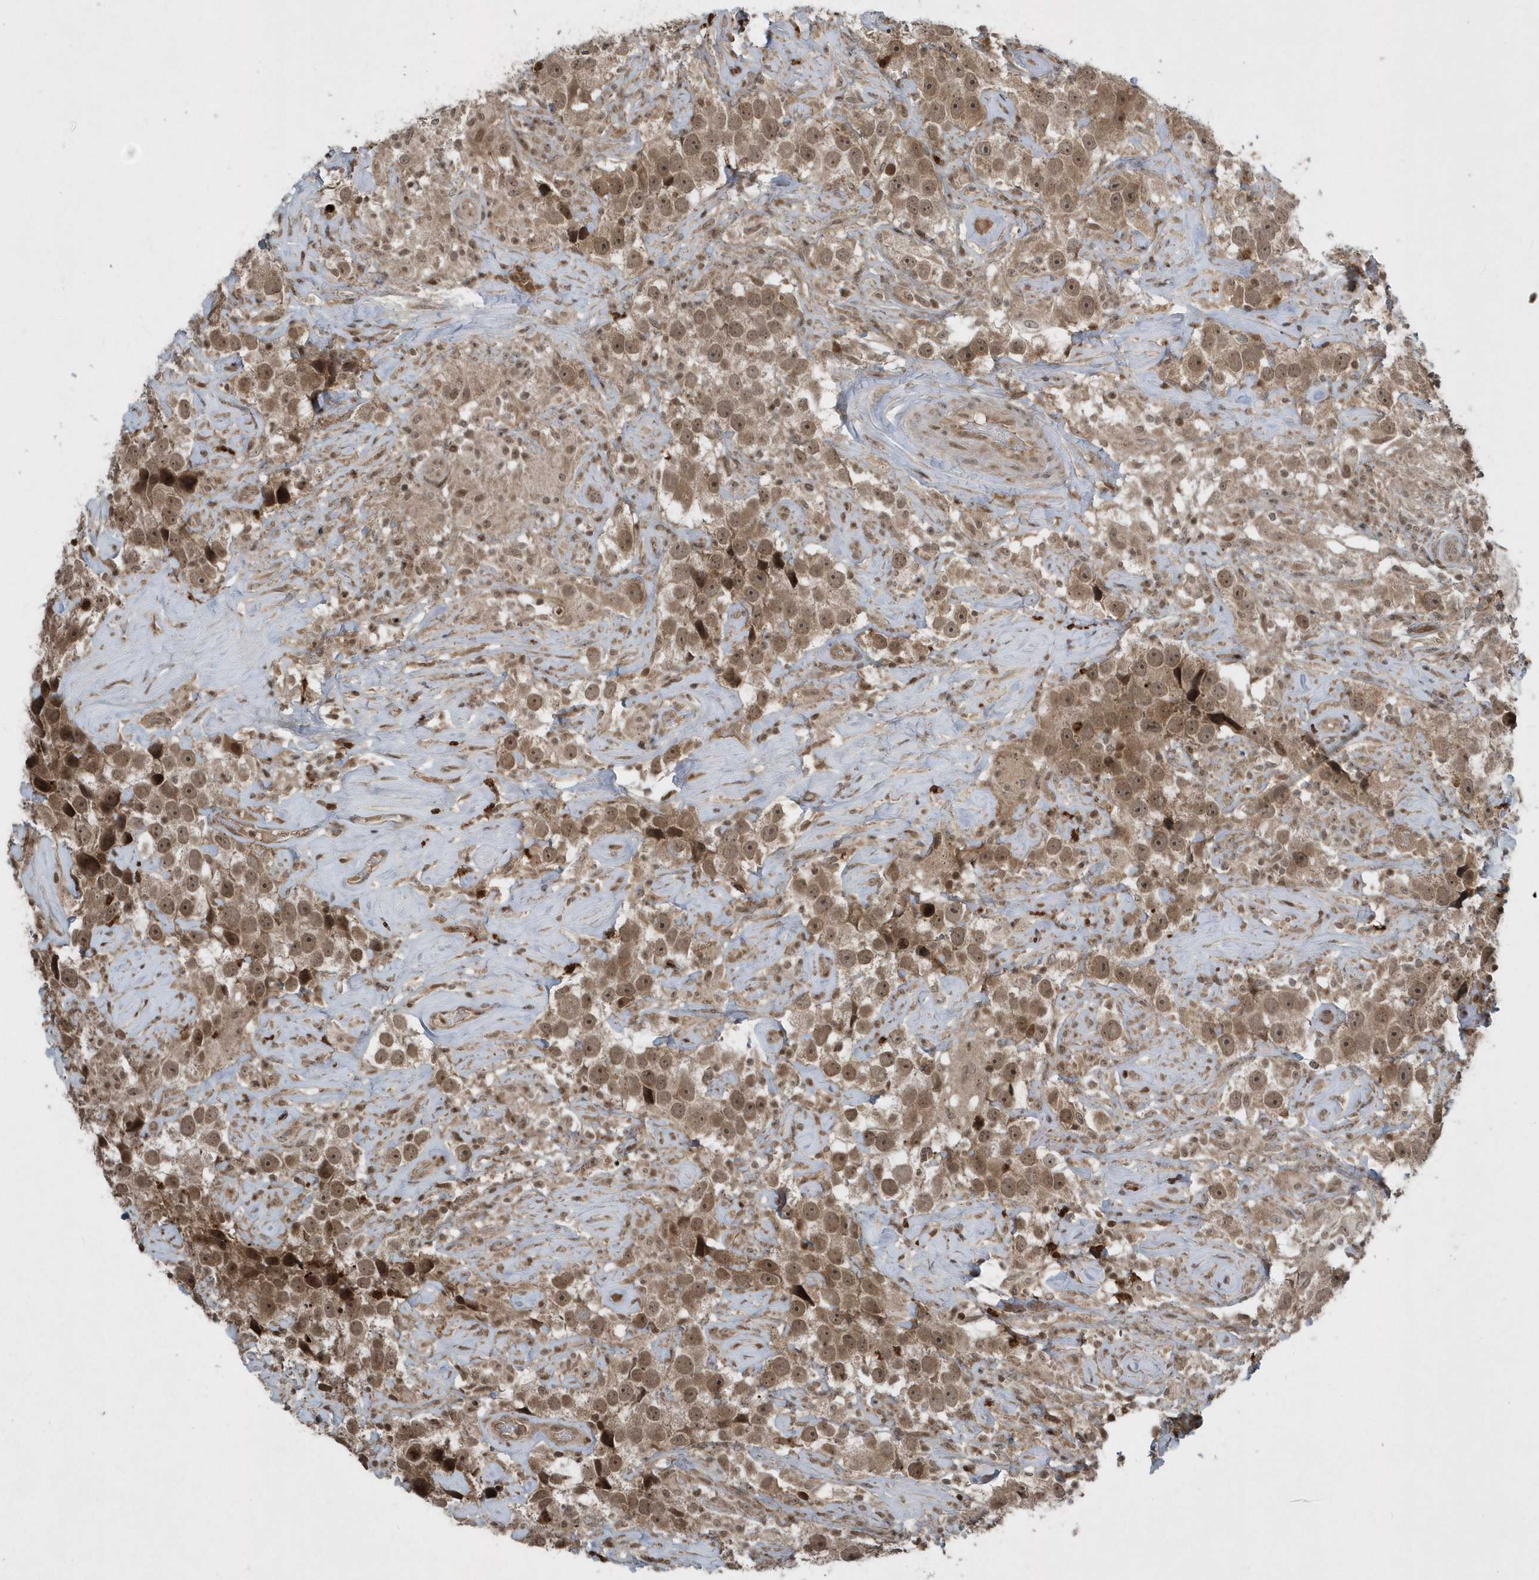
{"staining": {"intensity": "moderate", "quantity": ">75%", "location": "cytoplasmic/membranous,nuclear"}, "tissue": "testis cancer", "cell_type": "Tumor cells", "image_type": "cancer", "snomed": [{"axis": "morphology", "description": "Seminoma, NOS"}, {"axis": "topography", "description": "Testis"}], "caption": "Immunohistochemistry of human testis cancer (seminoma) exhibits medium levels of moderate cytoplasmic/membranous and nuclear positivity in approximately >75% of tumor cells. Using DAB (3,3'-diaminobenzidine) (brown) and hematoxylin (blue) stains, captured at high magnification using brightfield microscopy.", "gene": "EIF2B1", "patient": {"sex": "male", "age": 49}}